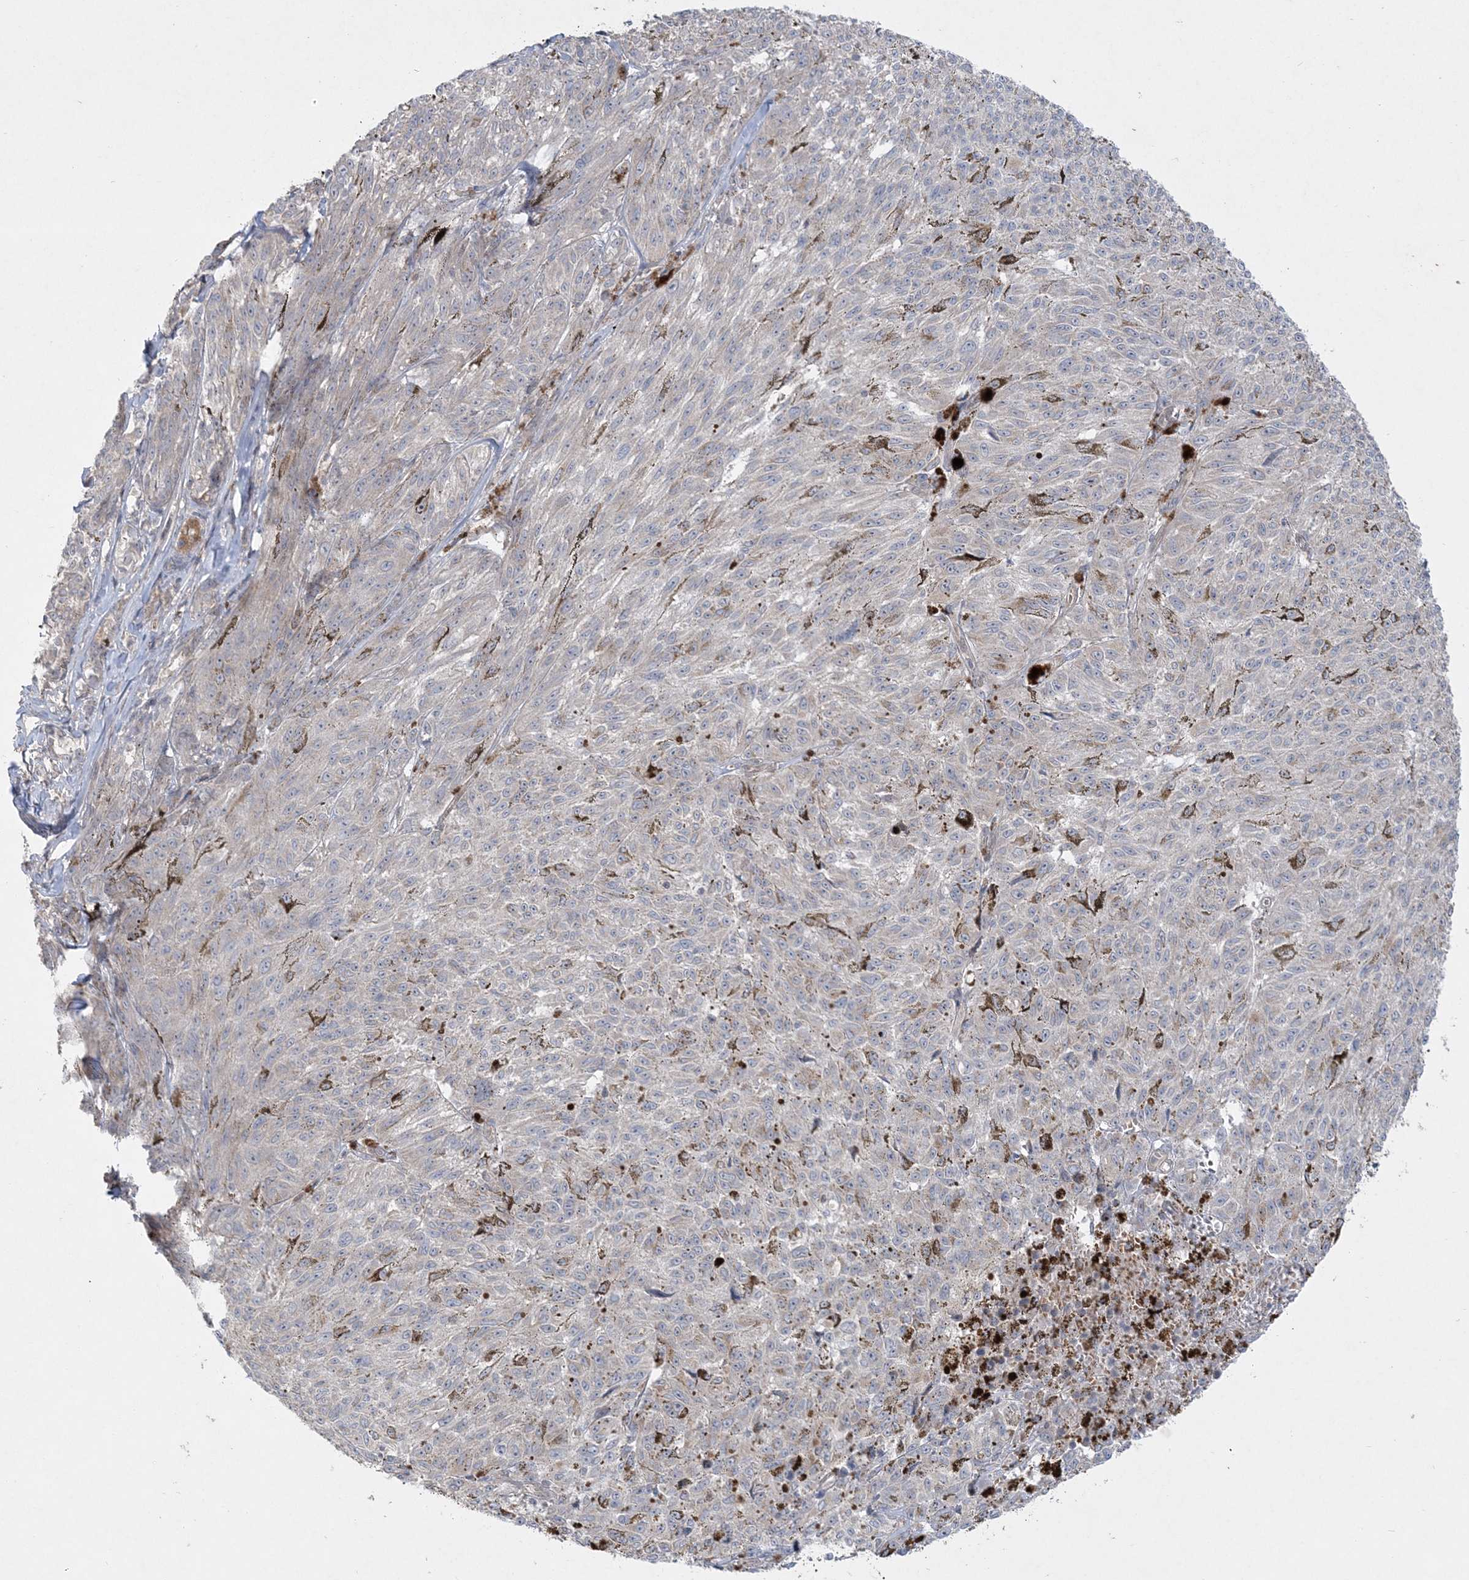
{"staining": {"intensity": "negative", "quantity": "none", "location": "none"}, "tissue": "melanoma", "cell_type": "Tumor cells", "image_type": "cancer", "snomed": [{"axis": "morphology", "description": "Malignant melanoma, NOS"}, {"axis": "topography", "description": "Skin"}], "caption": "Melanoma was stained to show a protein in brown. There is no significant staining in tumor cells. (DAB immunohistochemistry, high magnification).", "gene": "INPP1", "patient": {"sex": "female", "age": 72}}